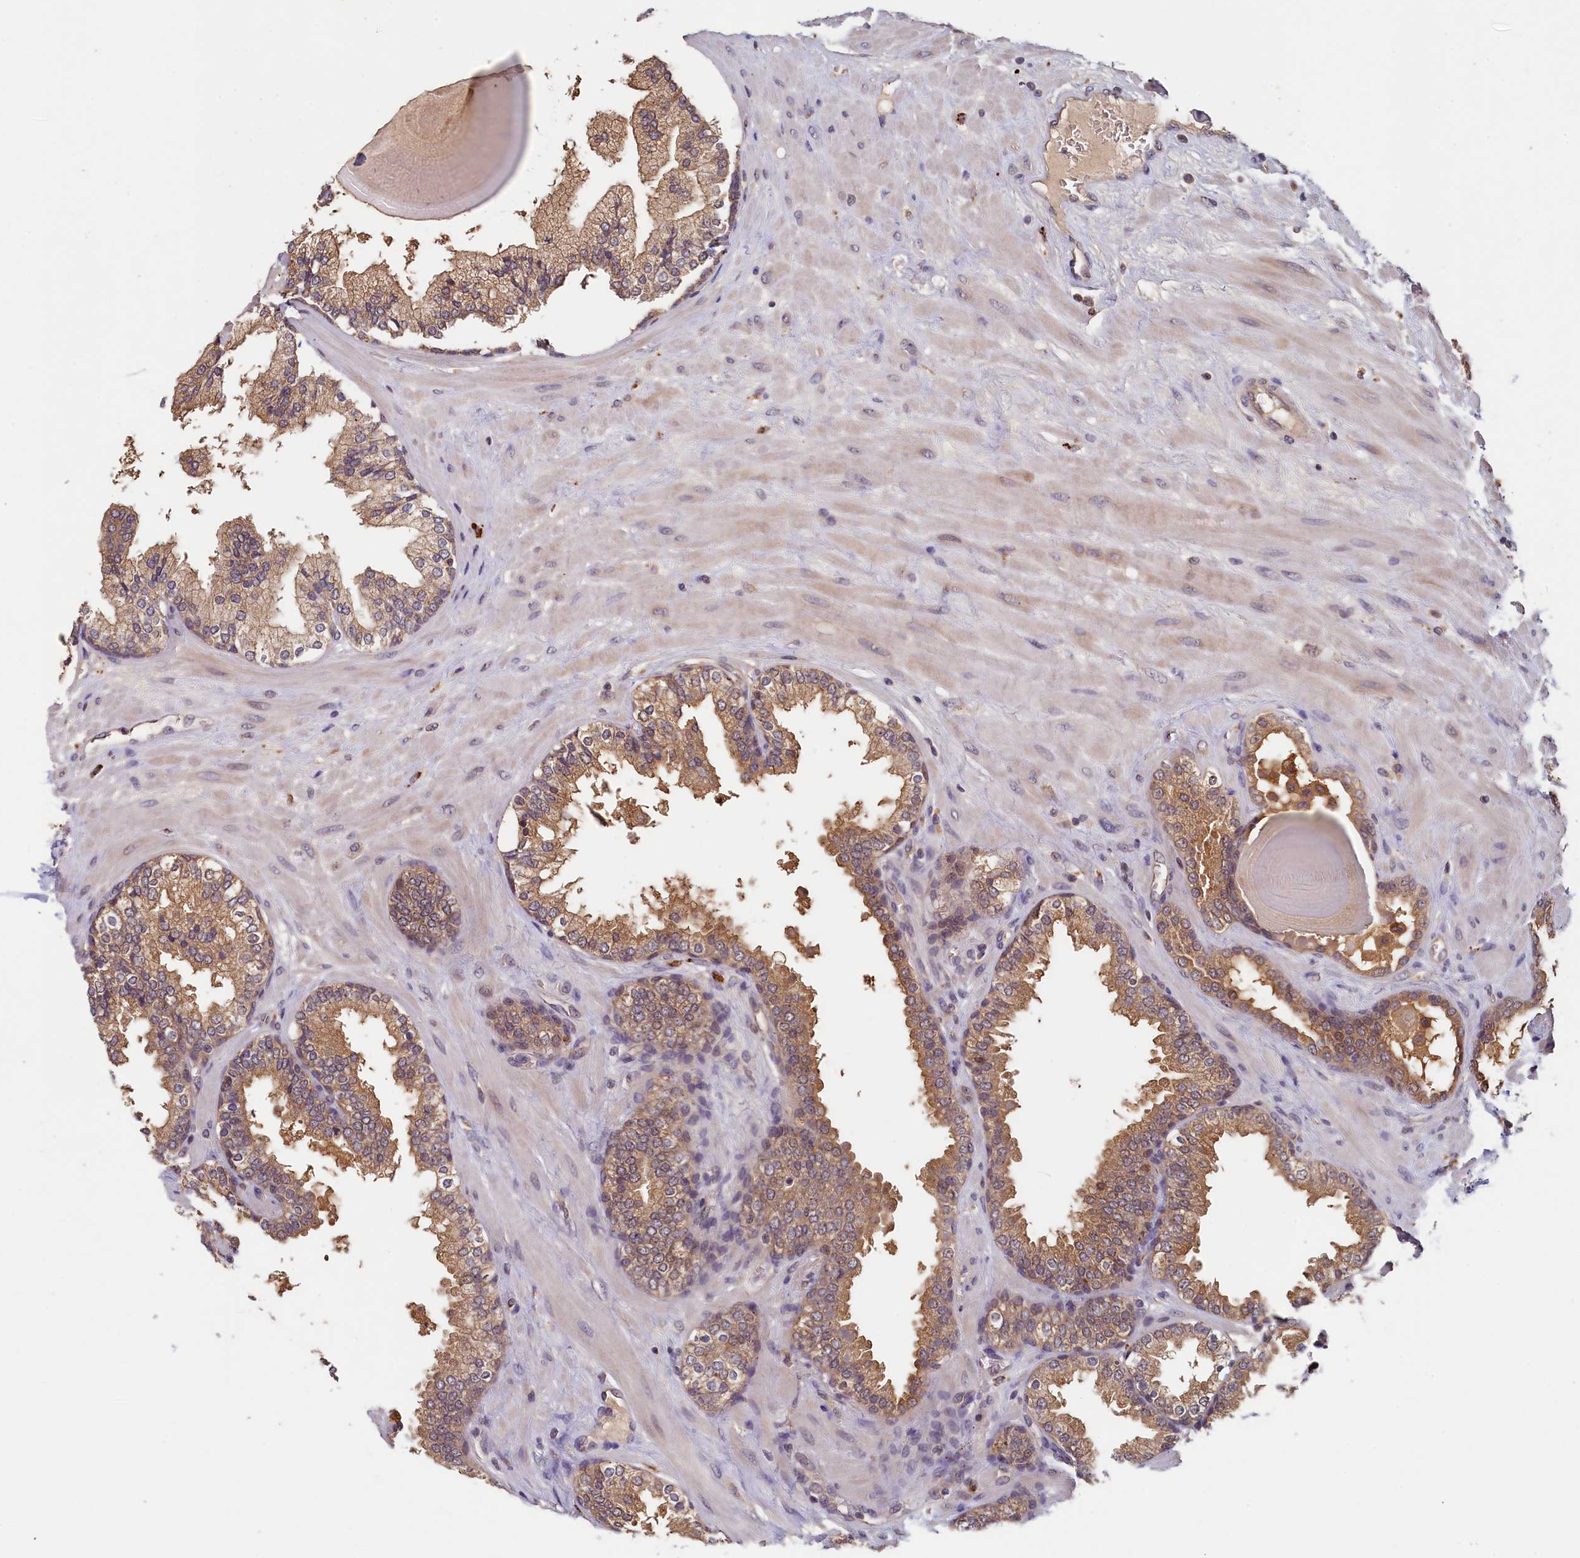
{"staining": {"intensity": "moderate", "quantity": ">75%", "location": "cytoplasmic/membranous"}, "tissue": "prostate", "cell_type": "Glandular cells", "image_type": "normal", "snomed": [{"axis": "morphology", "description": "Normal tissue, NOS"}, {"axis": "topography", "description": "Prostate"}], "caption": "Immunohistochemical staining of benign prostate displays medium levels of moderate cytoplasmic/membranous positivity in about >75% of glandular cells.", "gene": "NUBP2", "patient": {"sex": "male", "age": 51}}